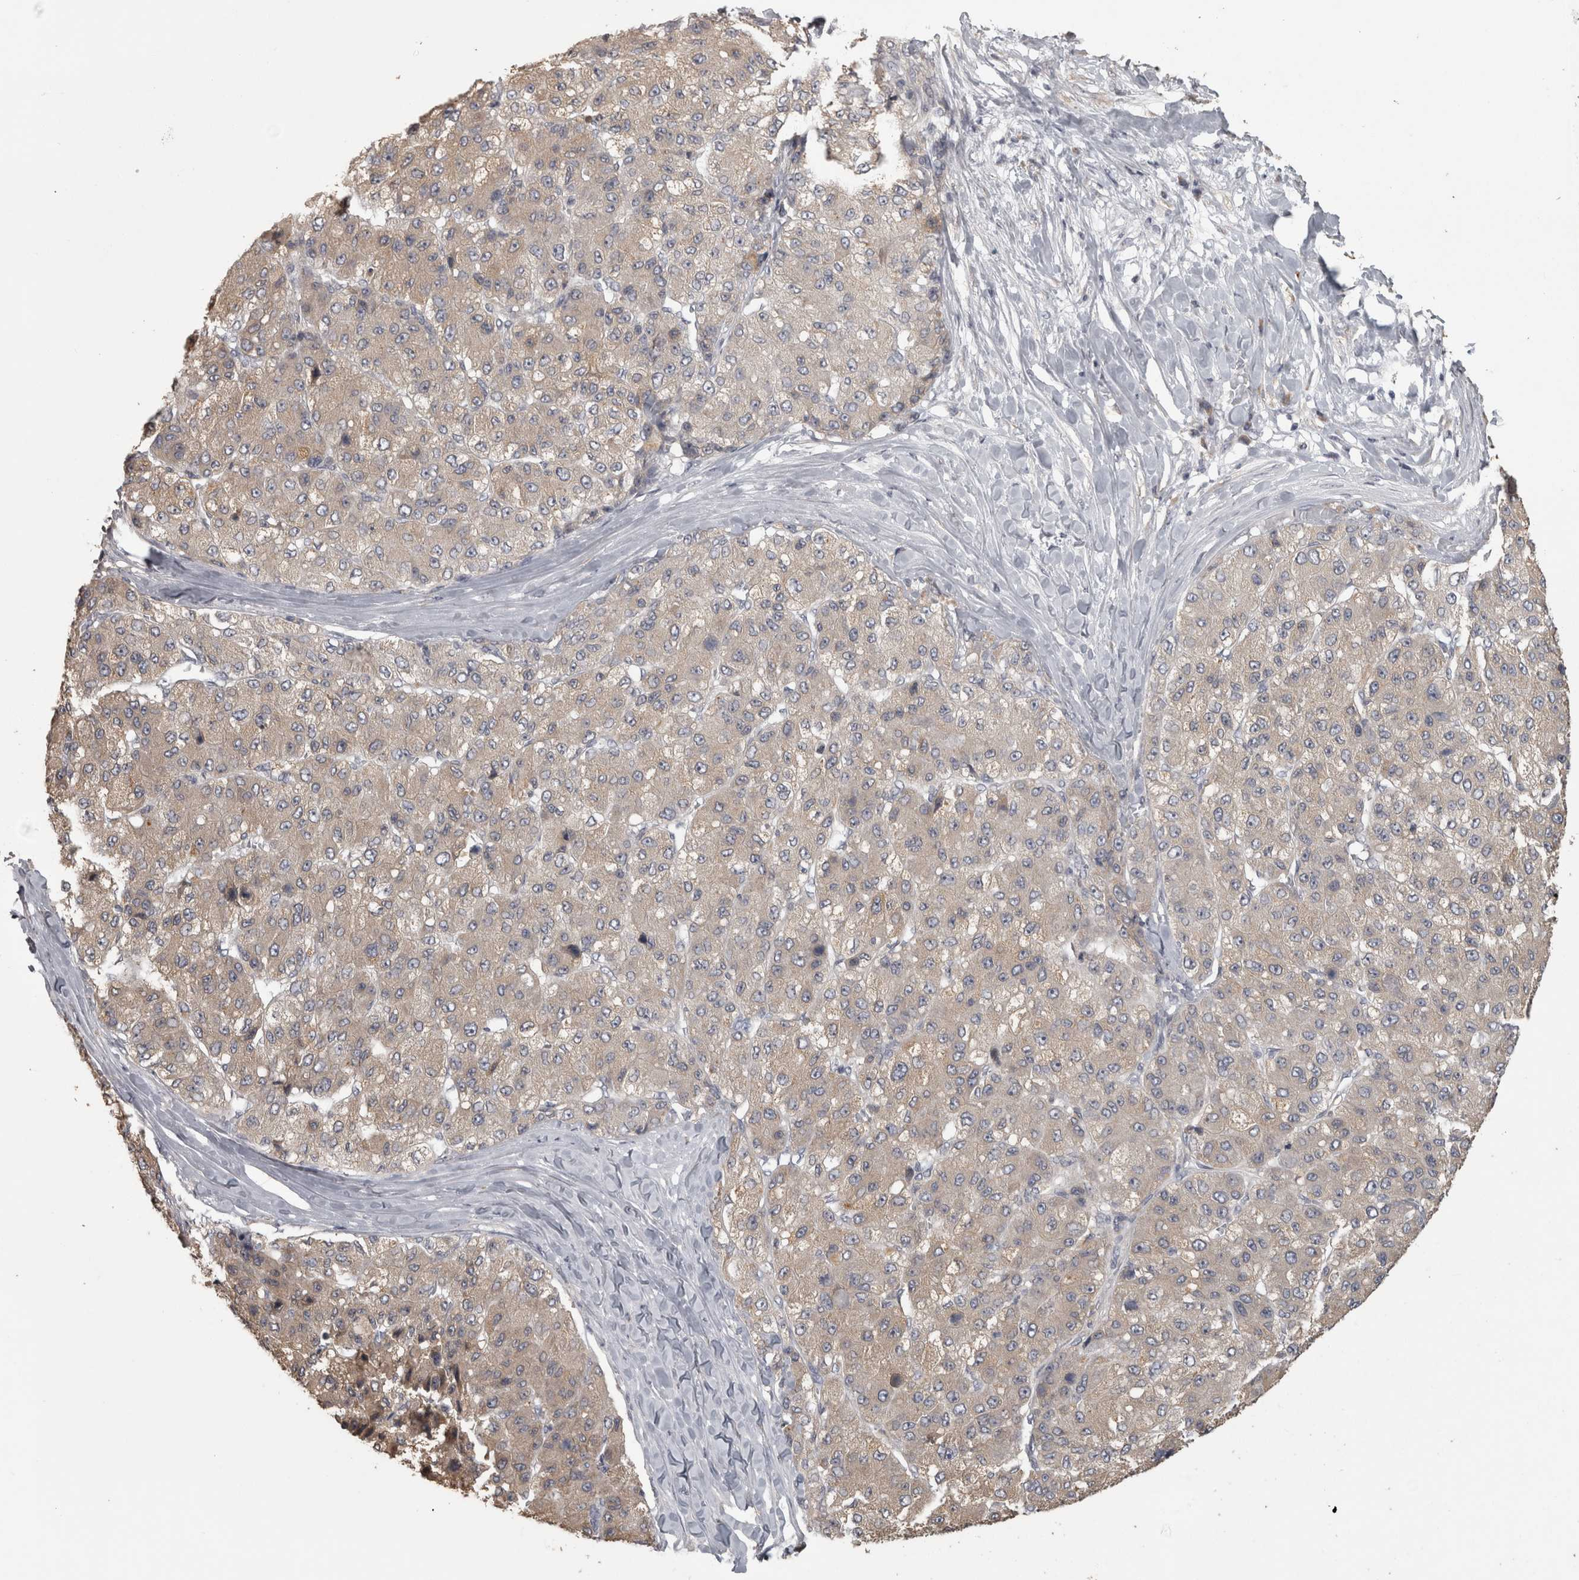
{"staining": {"intensity": "weak", "quantity": ">75%", "location": "cytoplasmic/membranous"}, "tissue": "liver cancer", "cell_type": "Tumor cells", "image_type": "cancer", "snomed": [{"axis": "morphology", "description": "Carcinoma, Hepatocellular, NOS"}, {"axis": "topography", "description": "Liver"}], "caption": "Immunohistochemistry (IHC) staining of liver hepatocellular carcinoma, which demonstrates low levels of weak cytoplasmic/membranous expression in about >75% of tumor cells indicating weak cytoplasmic/membranous protein expression. The staining was performed using DAB (brown) for protein detection and nuclei were counterstained in hematoxylin (blue).", "gene": "RAB29", "patient": {"sex": "male", "age": 80}}